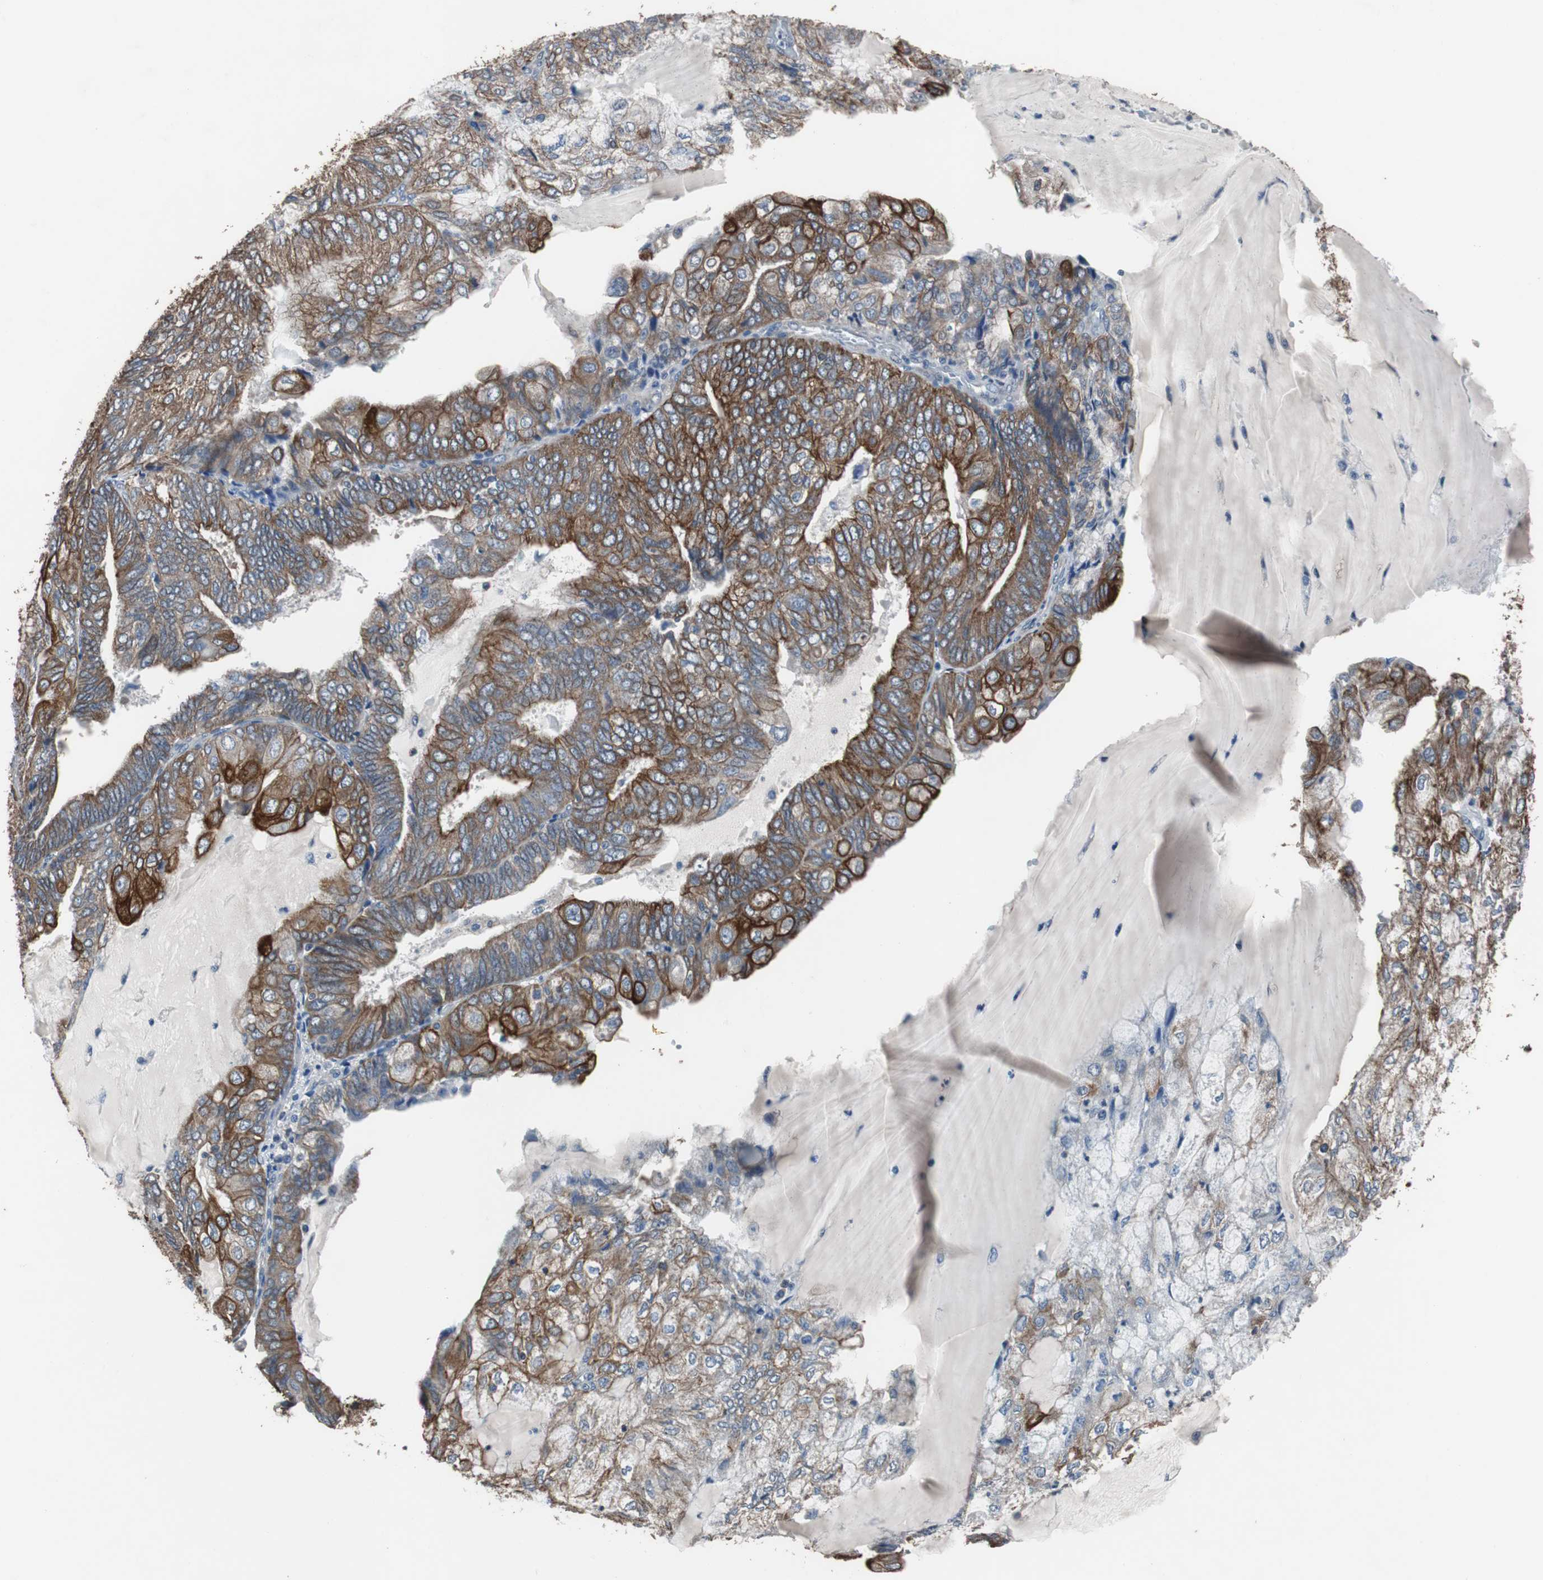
{"staining": {"intensity": "strong", "quantity": ">75%", "location": "cytoplasmic/membranous"}, "tissue": "endometrial cancer", "cell_type": "Tumor cells", "image_type": "cancer", "snomed": [{"axis": "morphology", "description": "Adenocarcinoma, NOS"}, {"axis": "topography", "description": "Endometrium"}], "caption": "Endometrial cancer stained with IHC exhibits strong cytoplasmic/membranous expression in approximately >75% of tumor cells.", "gene": "USP10", "patient": {"sex": "female", "age": 81}}